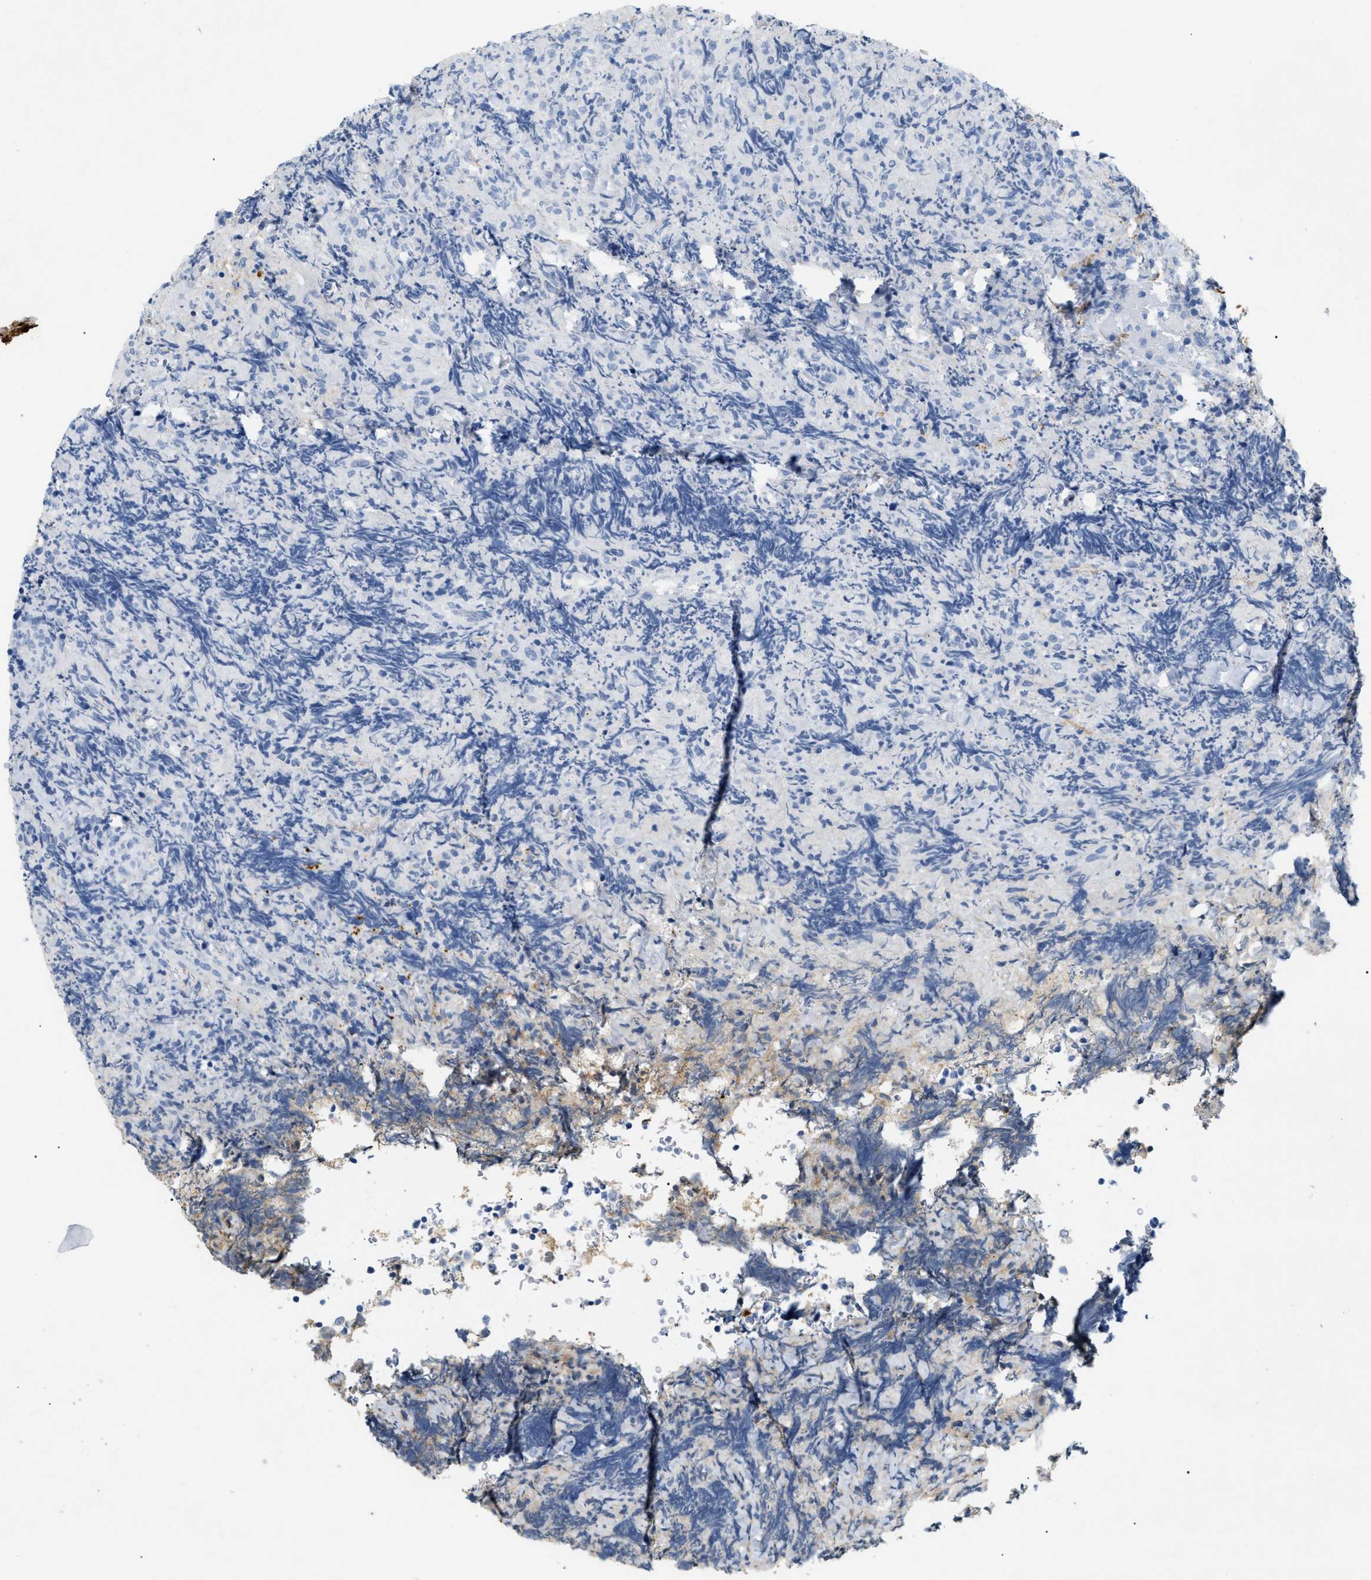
{"staining": {"intensity": "negative", "quantity": "none", "location": "none"}, "tissue": "lymphoma", "cell_type": "Tumor cells", "image_type": "cancer", "snomed": [{"axis": "morphology", "description": "Malignant lymphoma, non-Hodgkin's type, High grade"}, {"axis": "topography", "description": "Tonsil"}], "caption": "DAB (3,3'-diaminobenzidine) immunohistochemical staining of lymphoma reveals no significant positivity in tumor cells.", "gene": "CFH", "patient": {"sex": "female", "age": 36}}